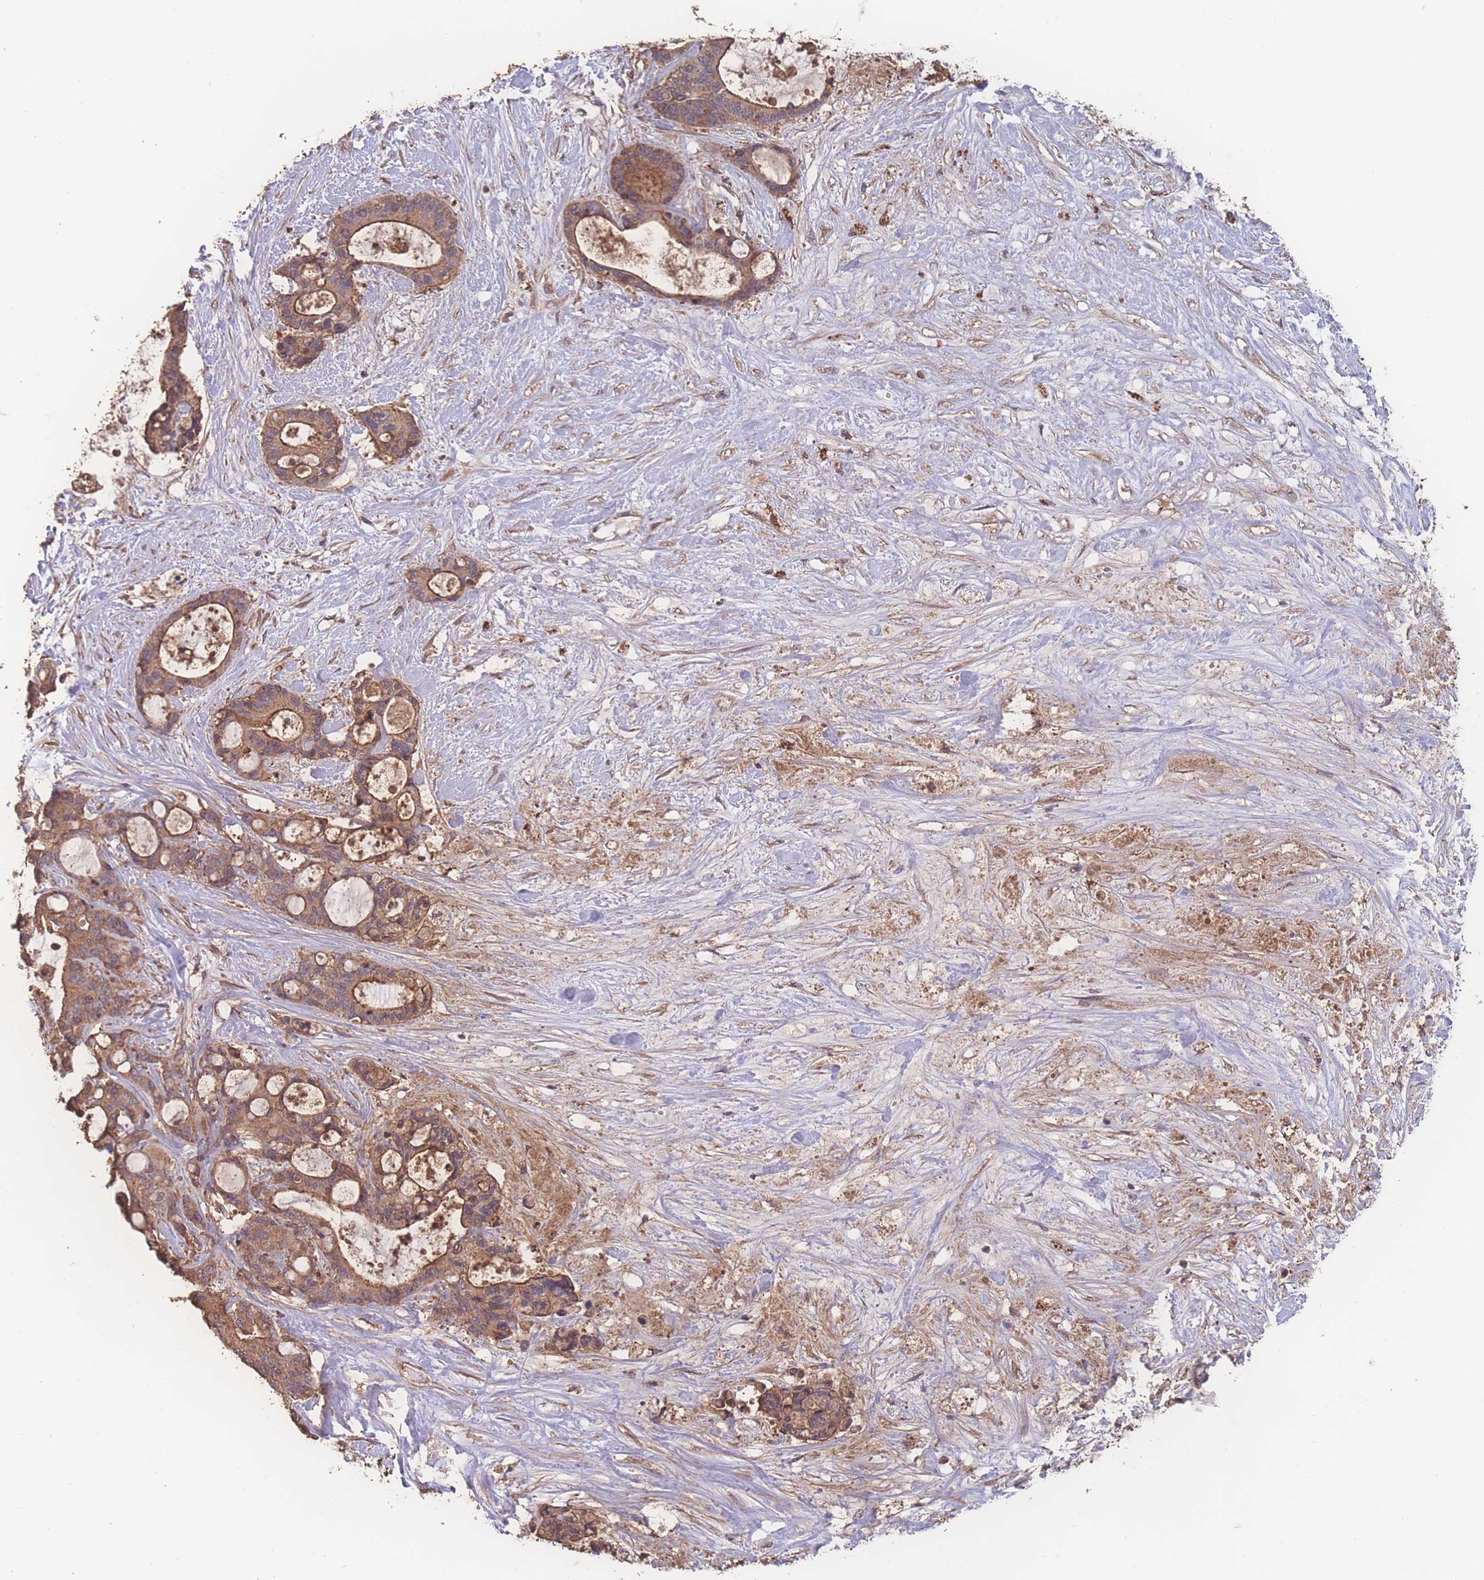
{"staining": {"intensity": "moderate", "quantity": ">75%", "location": "cytoplasmic/membranous"}, "tissue": "liver cancer", "cell_type": "Tumor cells", "image_type": "cancer", "snomed": [{"axis": "morphology", "description": "Normal tissue, NOS"}, {"axis": "morphology", "description": "Cholangiocarcinoma"}, {"axis": "topography", "description": "Liver"}, {"axis": "topography", "description": "Peripheral nerve tissue"}], "caption": "Human cholangiocarcinoma (liver) stained for a protein (brown) shows moderate cytoplasmic/membranous positive staining in approximately >75% of tumor cells.", "gene": "ATXN10", "patient": {"sex": "female", "age": 73}}